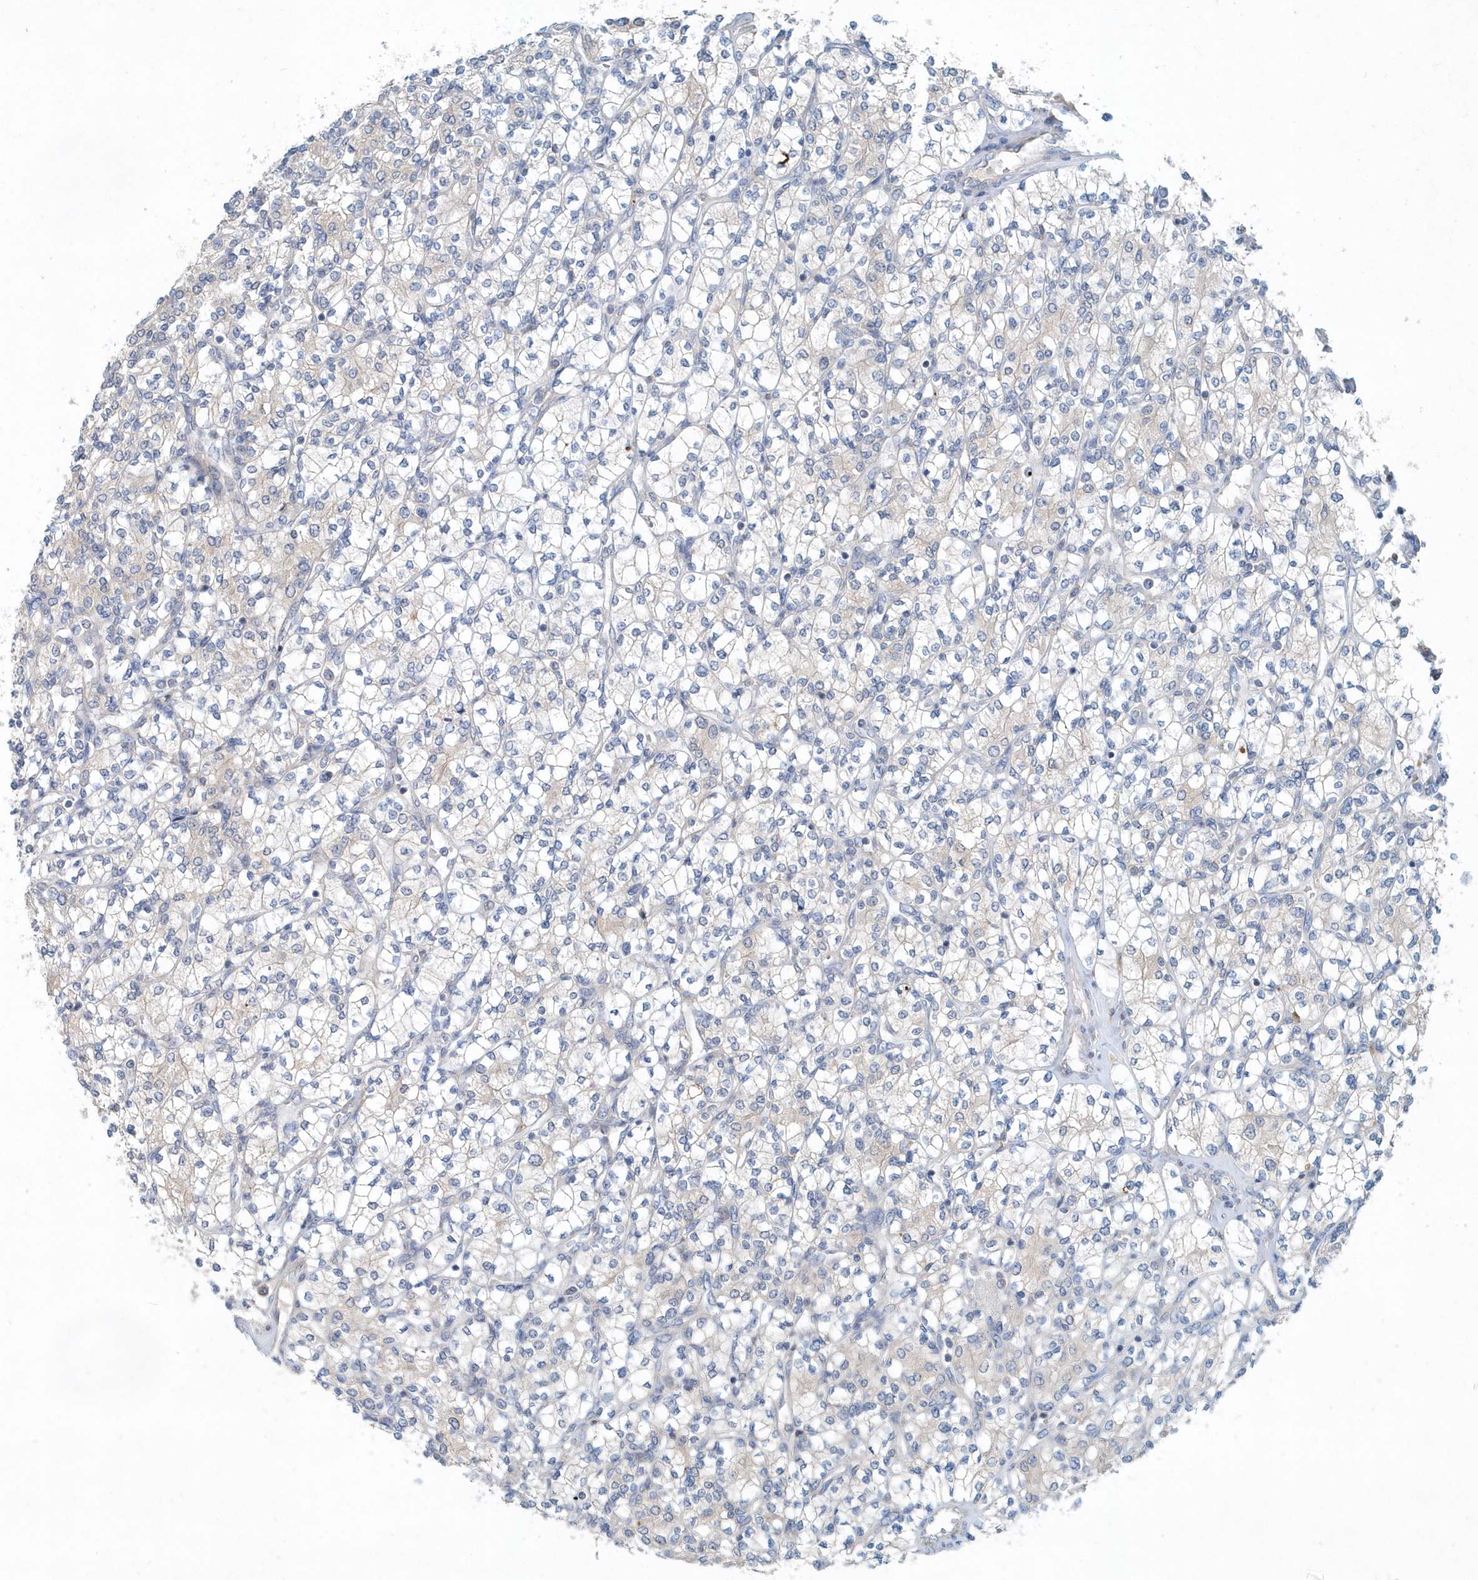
{"staining": {"intensity": "negative", "quantity": "none", "location": "none"}, "tissue": "renal cancer", "cell_type": "Tumor cells", "image_type": "cancer", "snomed": [{"axis": "morphology", "description": "Adenocarcinoma, NOS"}, {"axis": "topography", "description": "Kidney"}], "caption": "An image of human renal cancer (adenocarcinoma) is negative for staining in tumor cells.", "gene": "PFN2", "patient": {"sex": "male", "age": 77}}